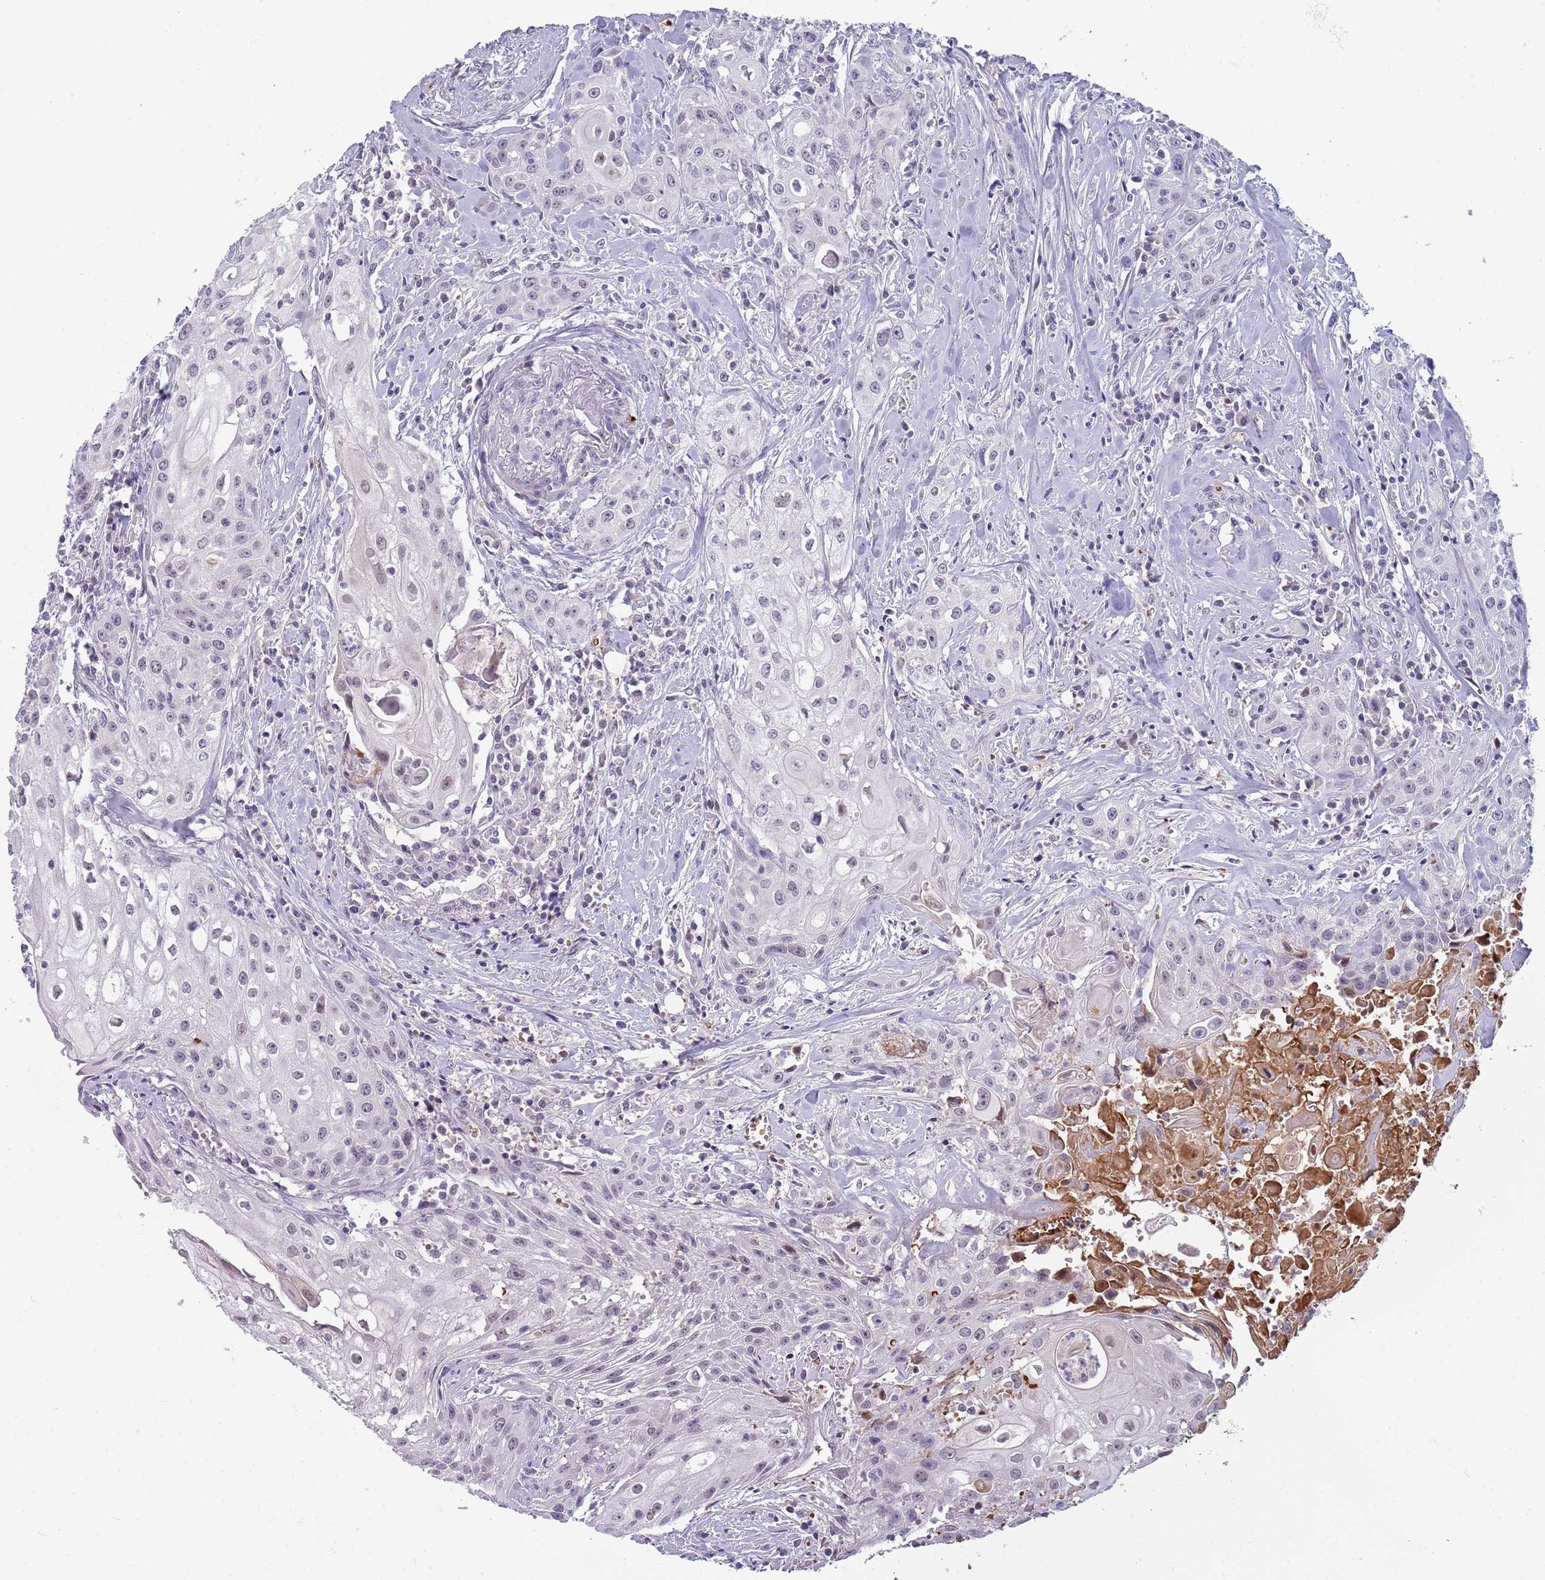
{"staining": {"intensity": "weak", "quantity": "<25%", "location": "nuclear"}, "tissue": "head and neck cancer", "cell_type": "Tumor cells", "image_type": "cancer", "snomed": [{"axis": "morphology", "description": "Squamous cell carcinoma, NOS"}, {"axis": "topography", "description": "Oral tissue"}, {"axis": "topography", "description": "Head-Neck"}], "caption": "This is an IHC image of head and neck cancer. There is no expression in tumor cells.", "gene": "LYPD6B", "patient": {"sex": "female", "age": 82}}